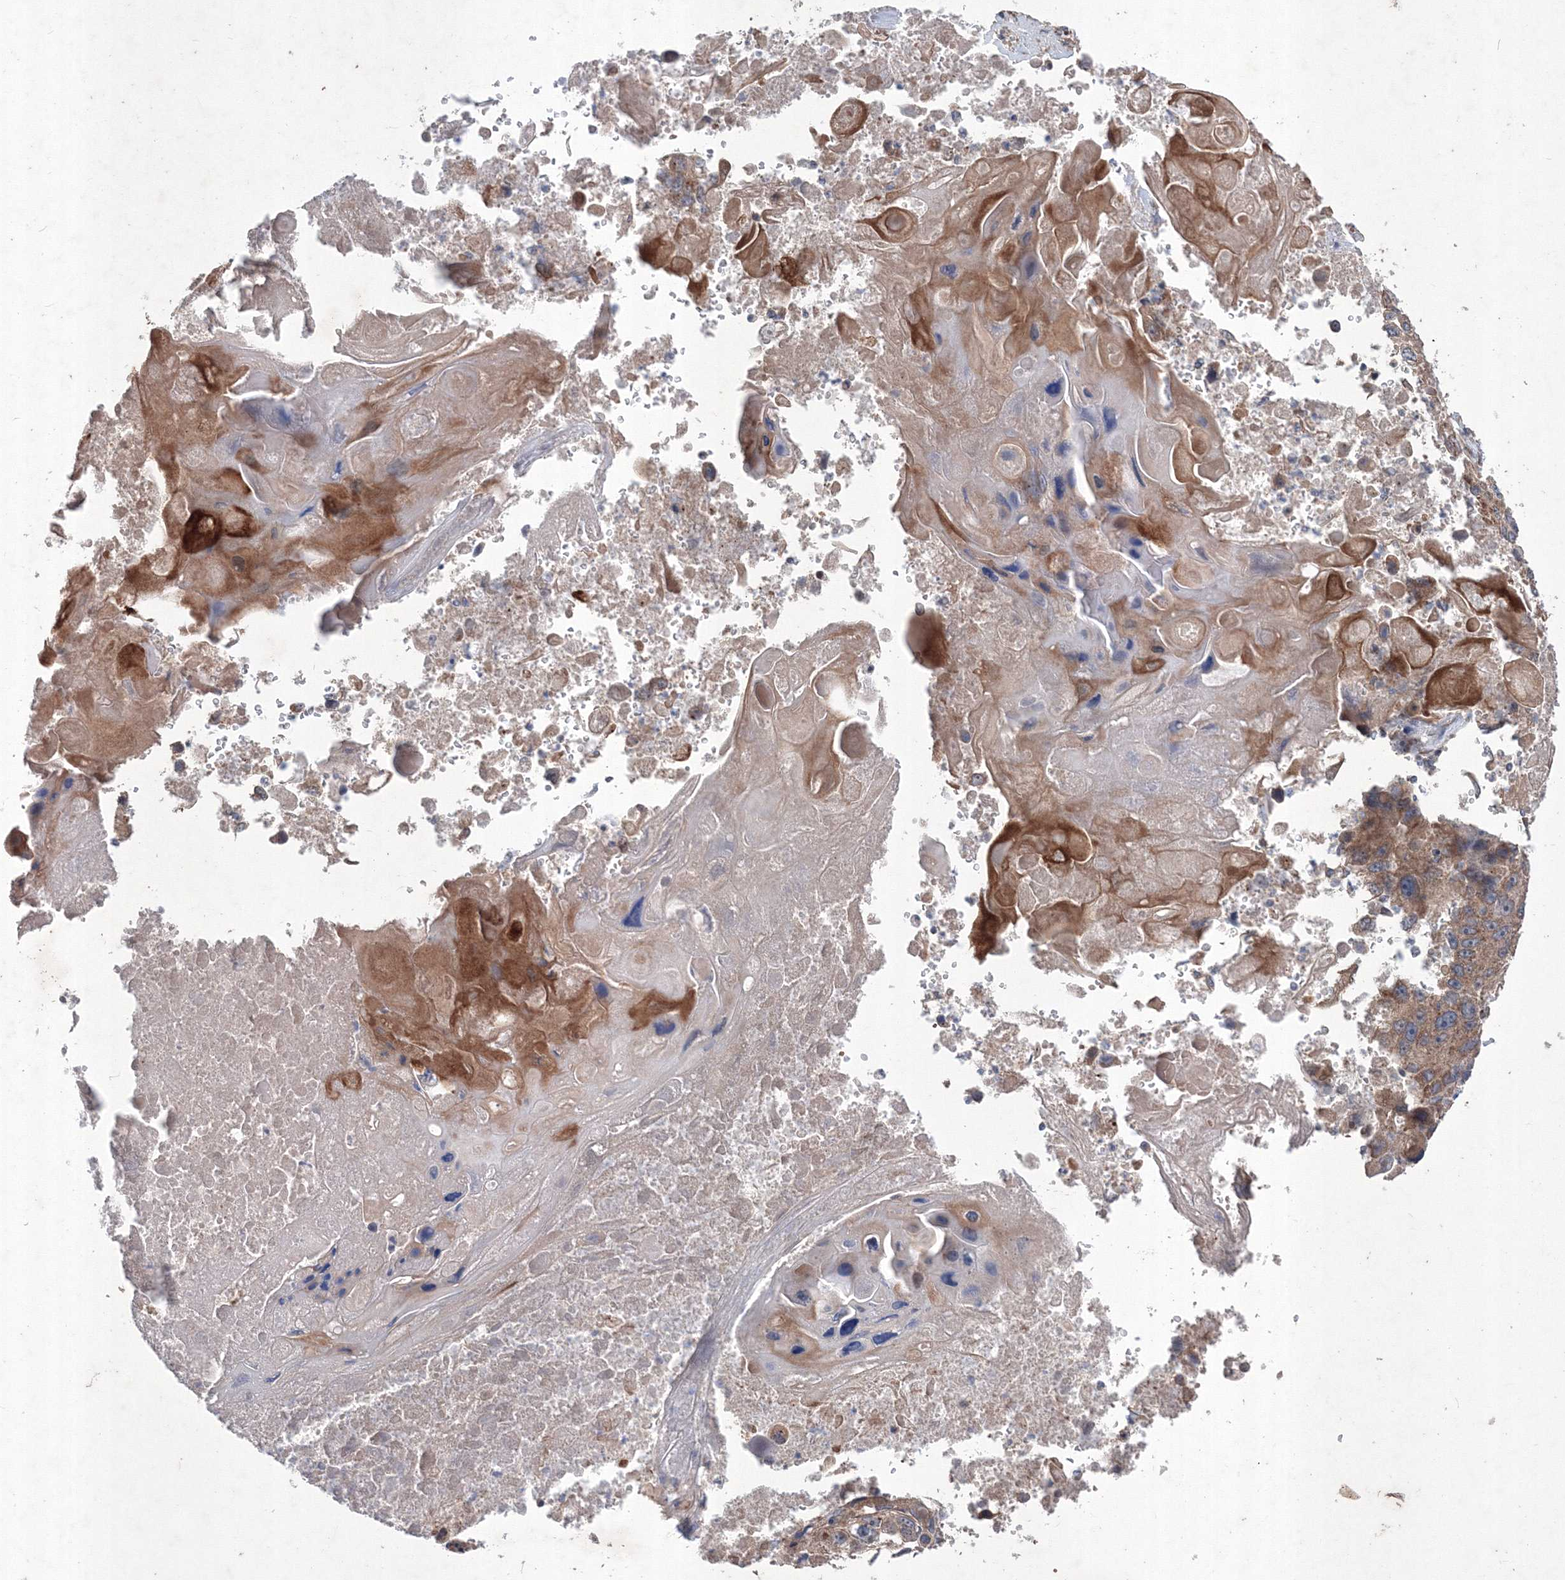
{"staining": {"intensity": "moderate", "quantity": "<25%", "location": "cytoplasmic/membranous"}, "tissue": "lung cancer", "cell_type": "Tumor cells", "image_type": "cancer", "snomed": [{"axis": "morphology", "description": "Squamous cell carcinoma, NOS"}, {"axis": "topography", "description": "Lung"}], "caption": "Lung cancer (squamous cell carcinoma) stained for a protein reveals moderate cytoplasmic/membranous positivity in tumor cells.", "gene": "MTRF1L", "patient": {"sex": "male", "age": 61}}